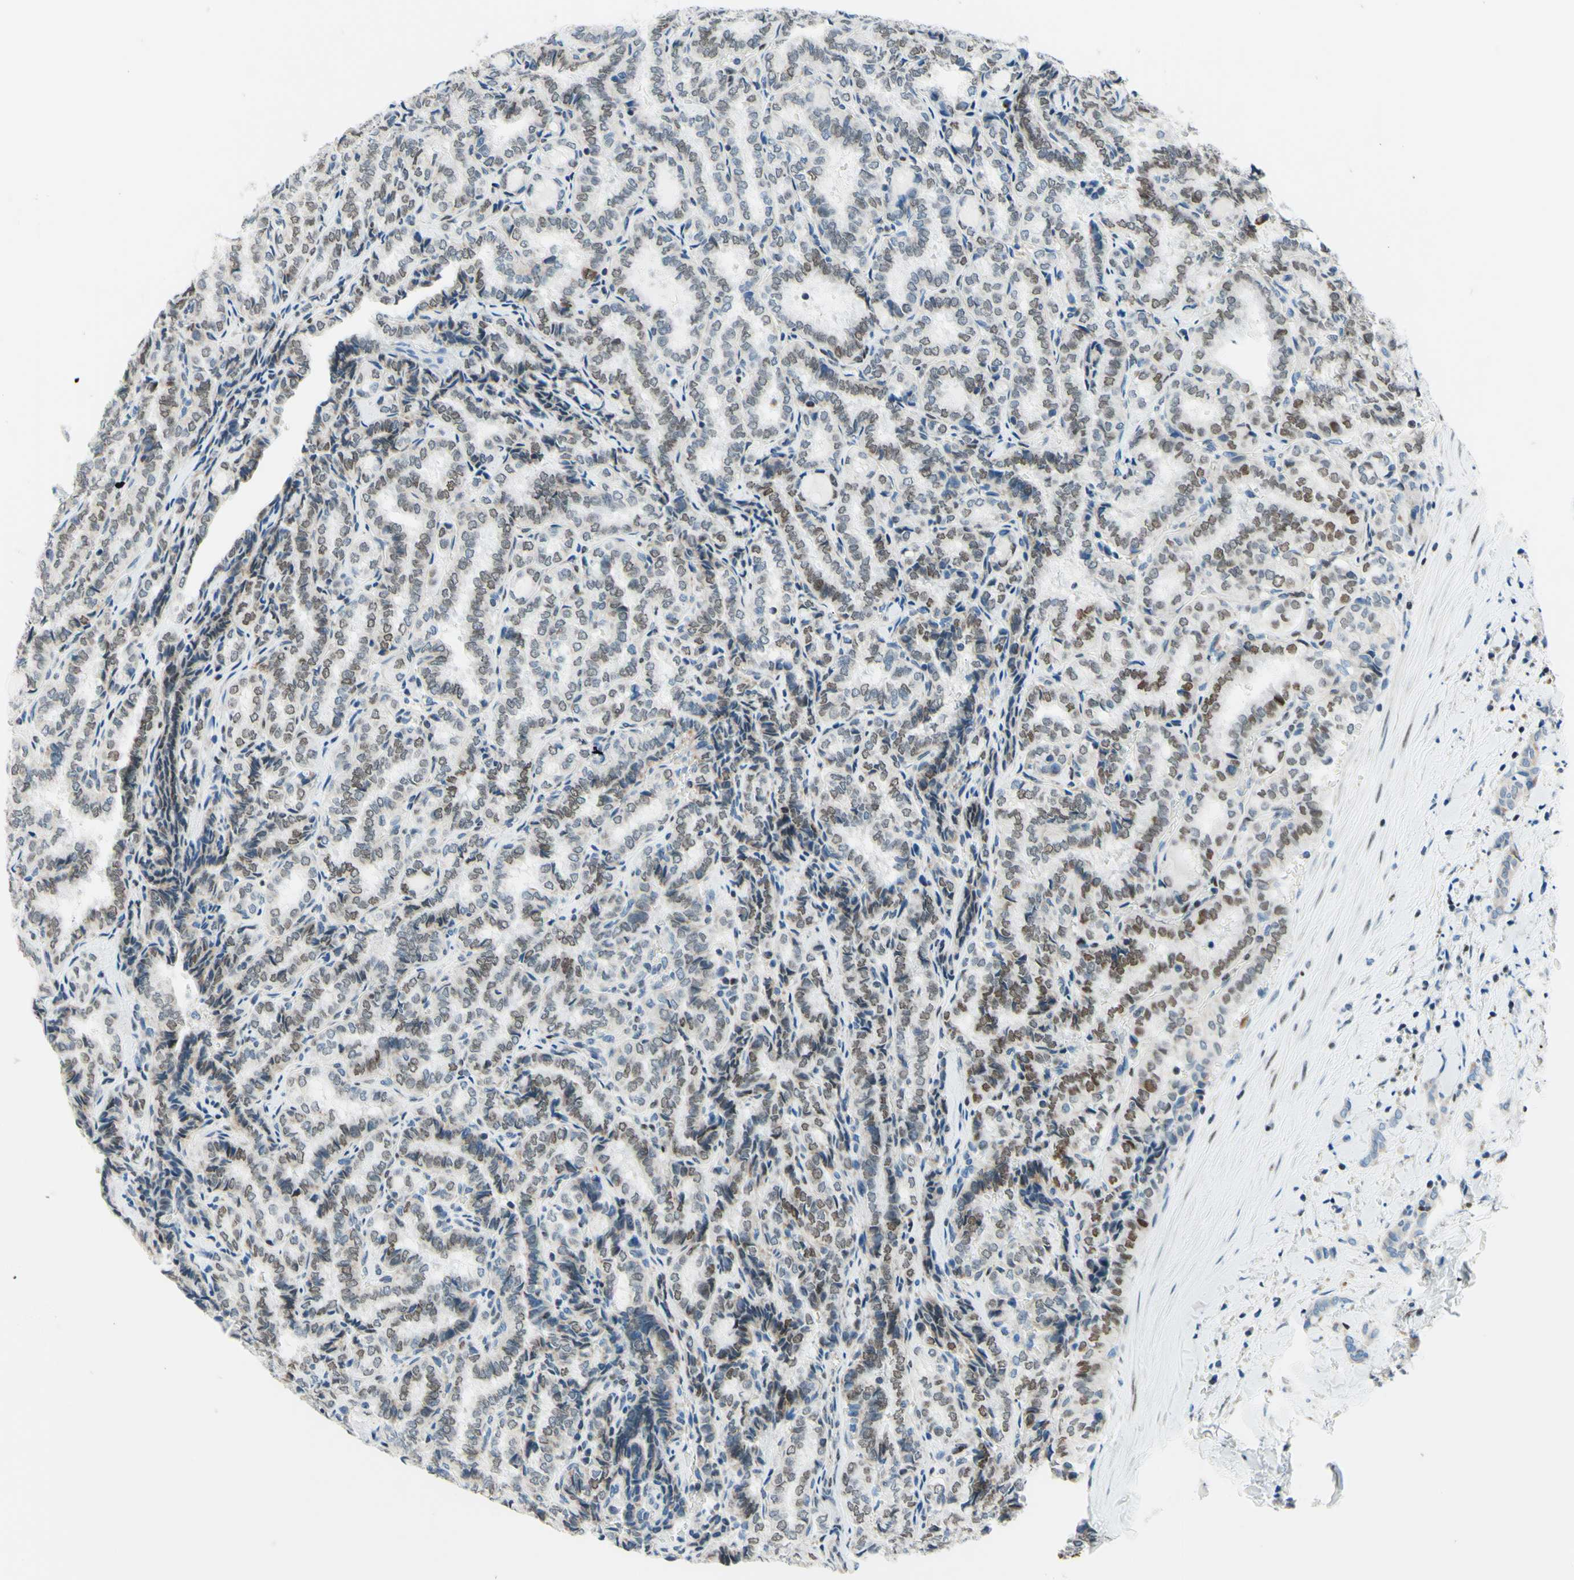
{"staining": {"intensity": "weak", "quantity": ">75%", "location": "nuclear"}, "tissue": "thyroid cancer", "cell_type": "Tumor cells", "image_type": "cancer", "snomed": [{"axis": "morphology", "description": "Normal tissue, NOS"}, {"axis": "morphology", "description": "Papillary adenocarcinoma, NOS"}, {"axis": "topography", "description": "Thyroid gland"}], "caption": "Weak nuclear positivity is present in approximately >75% of tumor cells in thyroid papillary adenocarcinoma.", "gene": "CBX7", "patient": {"sex": "female", "age": 30}}